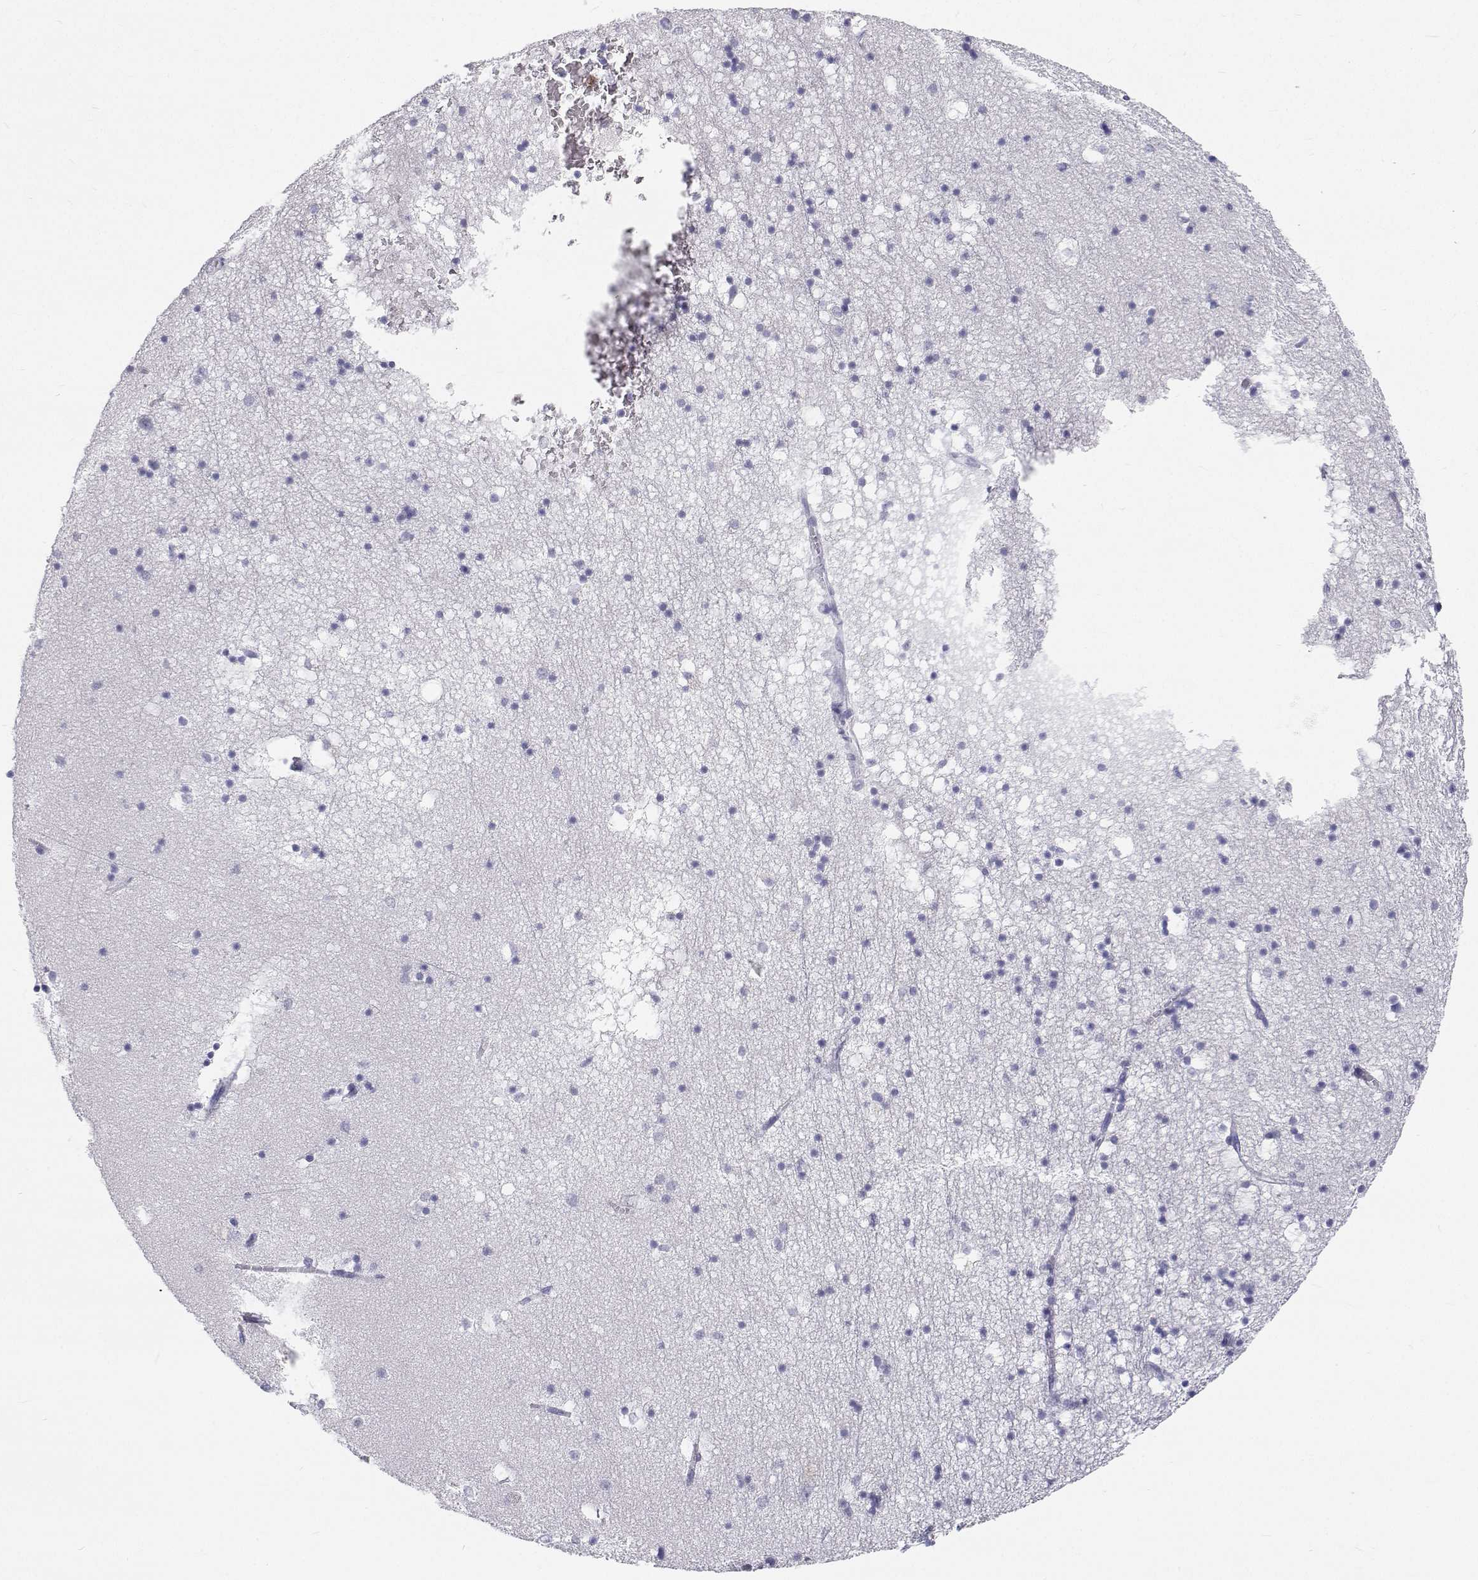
{"staining": {"intensity": "negative", "quantity": "none", "location": "none"}, "tissue": "hippocampus", "cell_type": "Glial cells", "image_type": "normal", "snomed": [{"axis": "morphology", "description": "Normal tissue, NOS"}, {"axis": "topography", "description": "Hippocampus"}], "caption": "Immunohistochemistry of benign hippocampus exhibits no staining in glial cells. Nuclei are stained in blue.", "gene": "SFTPB", "patient": {"sex": "male", "age": 58}}